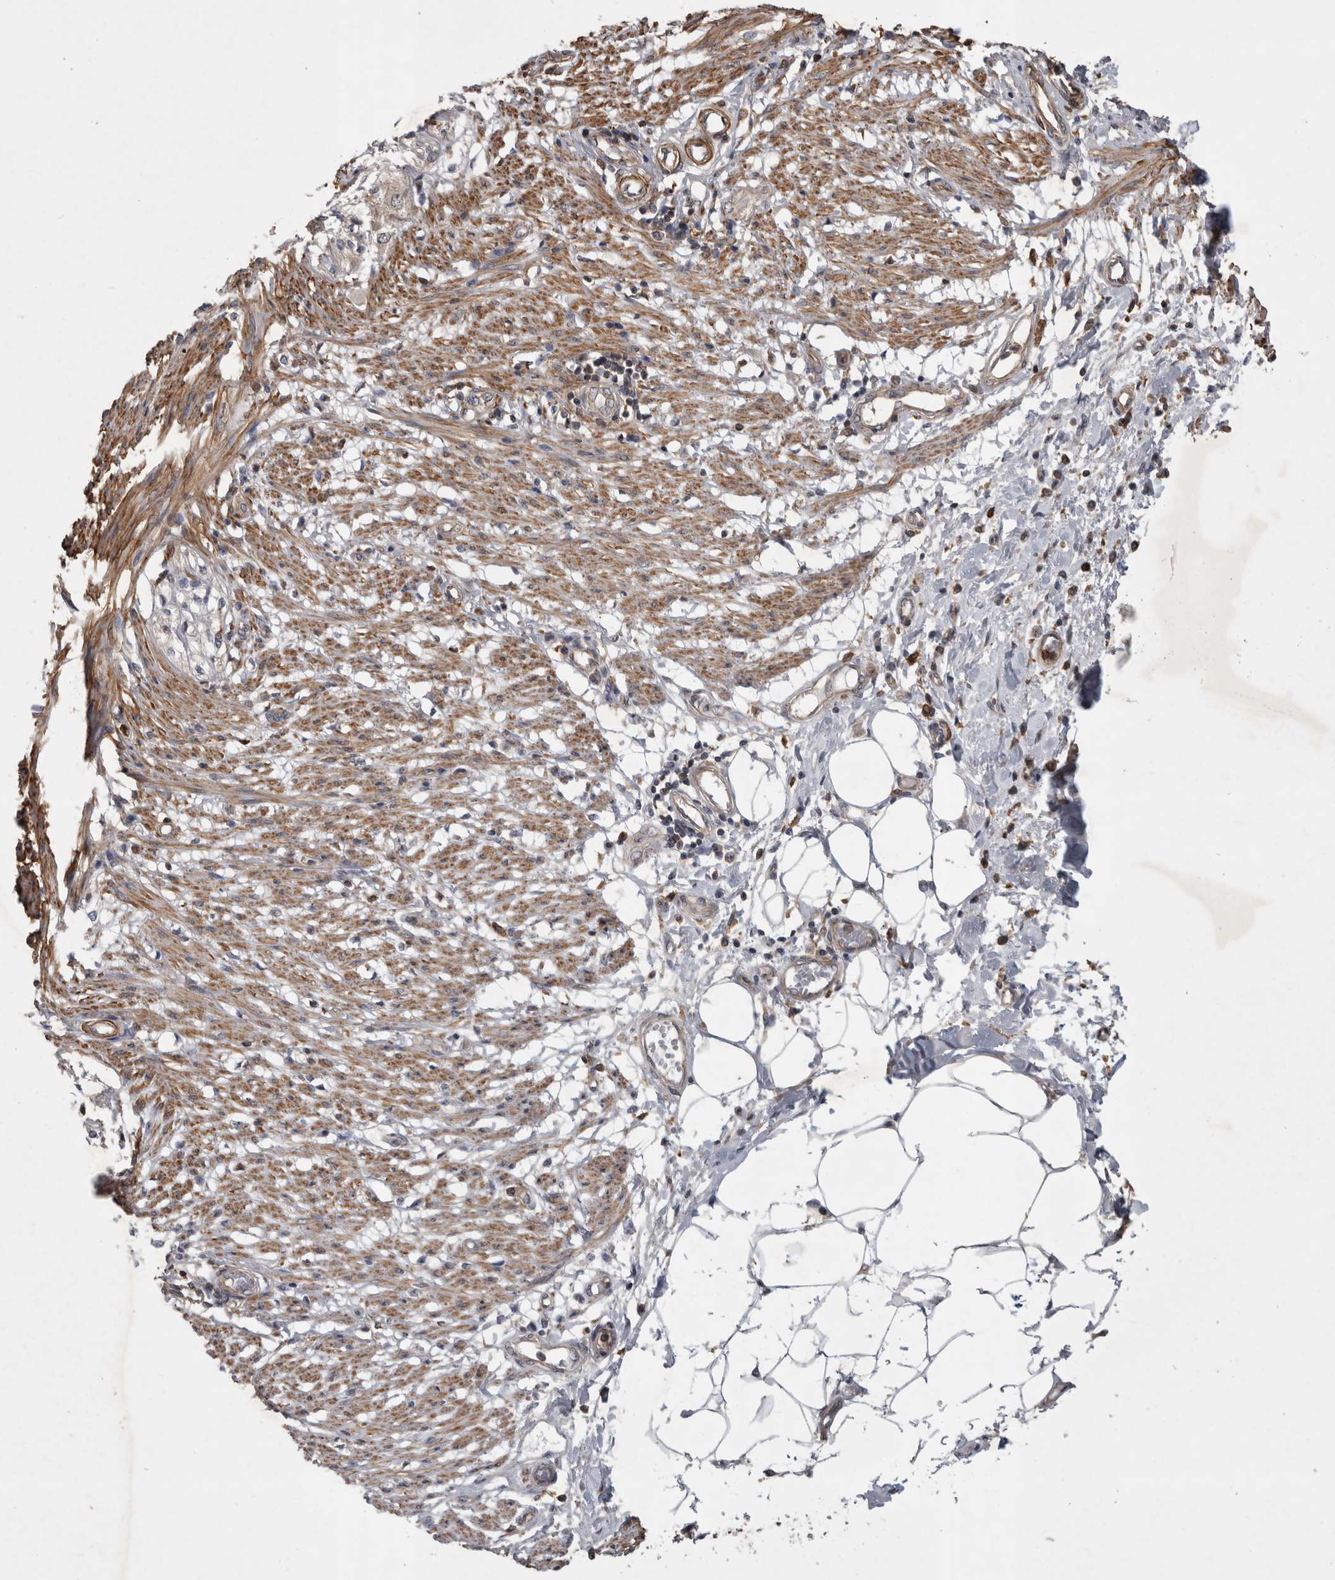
{"staining": {"intensity": "moderate", "quantity": ">75%", "location": "cytoplasmic/membranous"}, "tissue": "smooth muscle", "cell_type": "Smooth muscle cells", "image_type": "normal", "snomed": [{"axis": "morphology", "description": "Normal tissue, NOS"}, {"axis": "morphology", "description": "Adenocarcinoma, NOS"}, {"axis": "topography", "description": "Smooth muscle"}, {"axis": "topography", "description": "Colon"}], "caption": "A micrograph showing moderate cytoplasmic/membranous expression in approximately >75% of smooth muscle cells in benign smooth muscle, as visualized by brown immunohistochemical staining.", "gene": "SPATA48", "patient": {"sex": "male", "age": 14}}